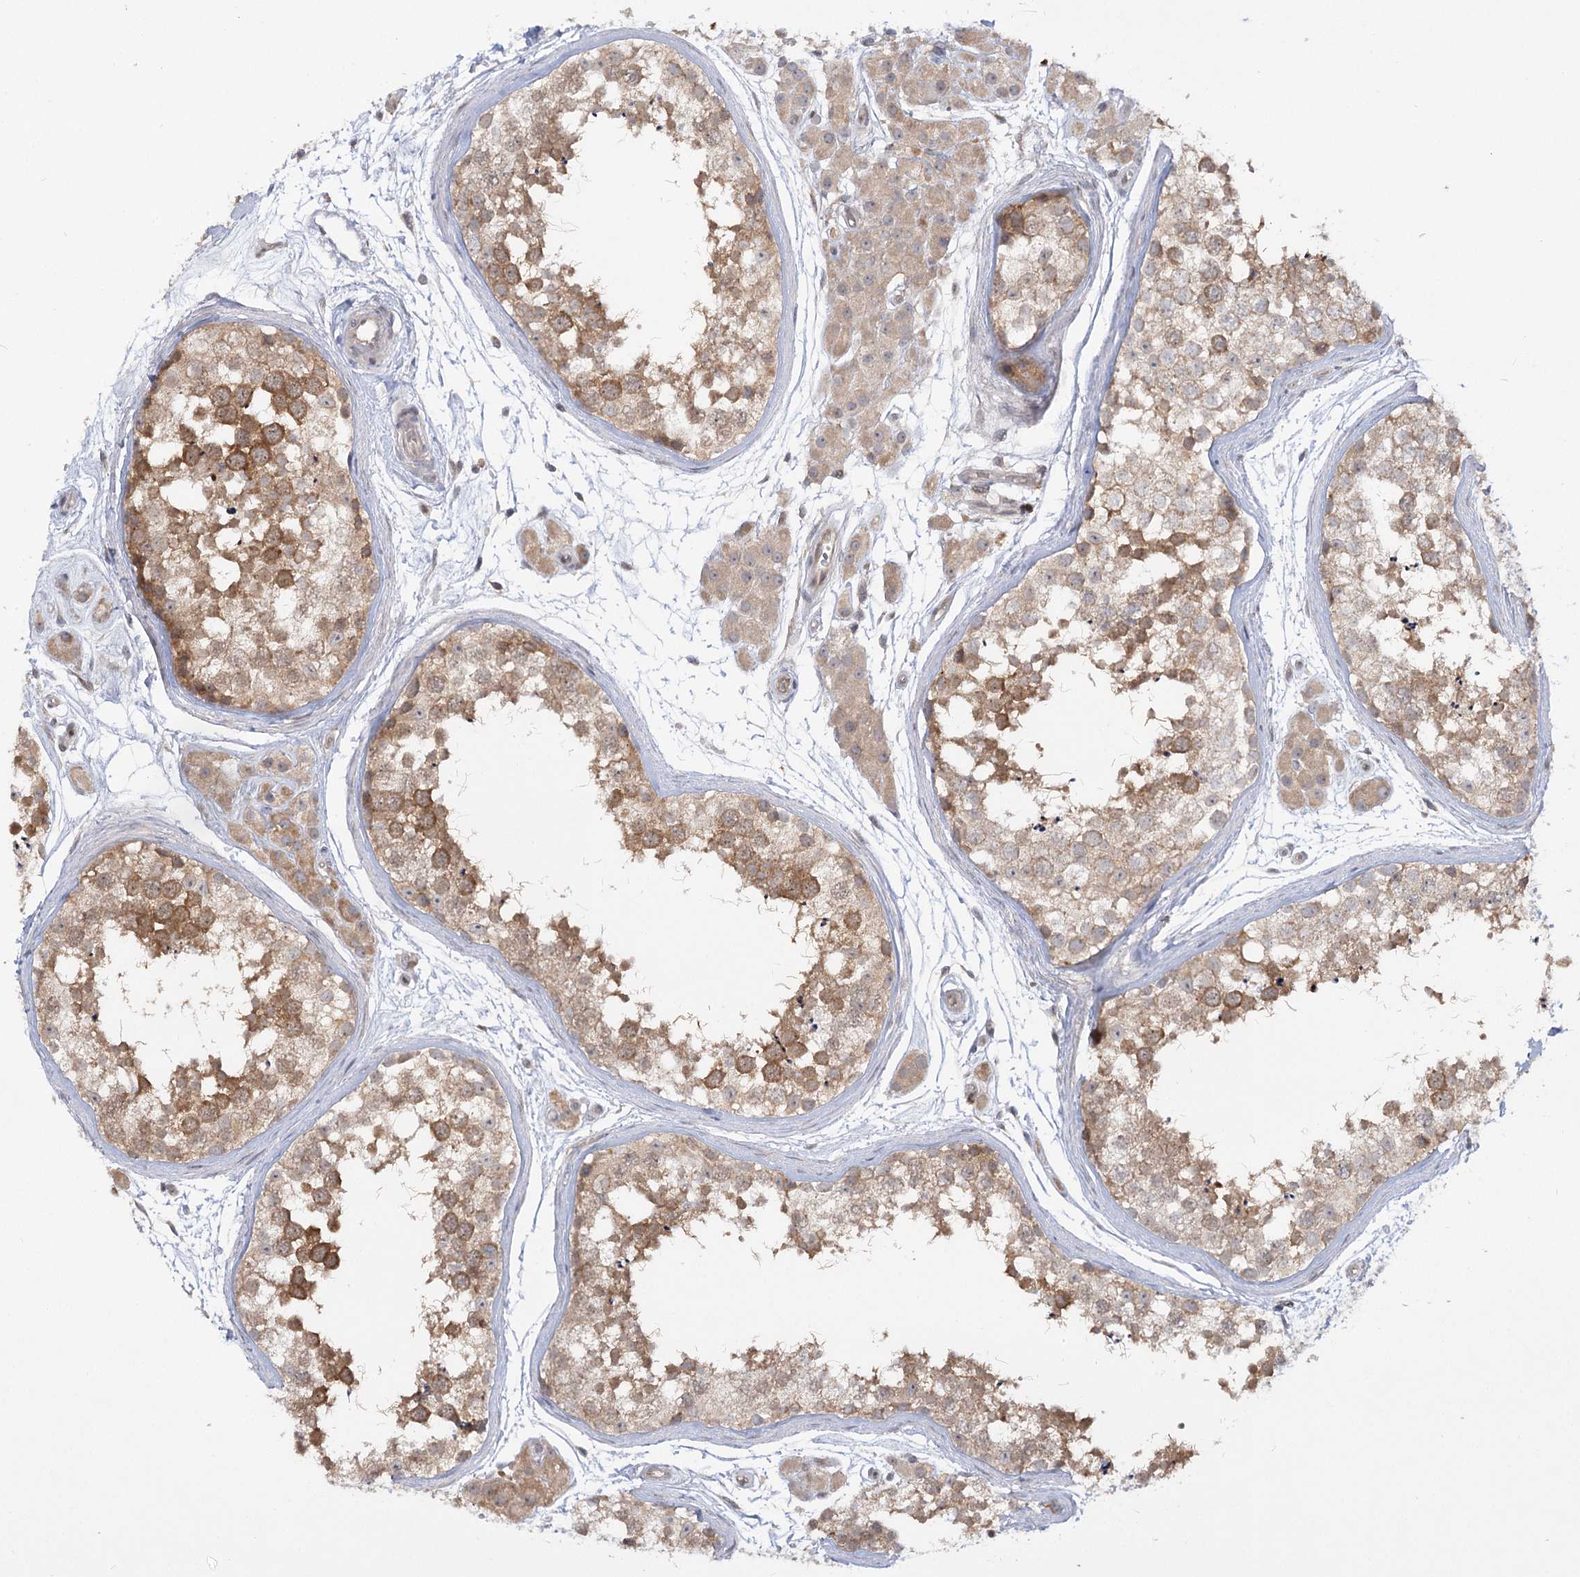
{"staining": {"intensity": "moderate", "quantity": ">75%", "location": "cytoplasmic/membranous"}, "tissue": "testis", "cell_type": "Cells in seminiferous ducts", "image_type": "normal", "snomed": [{"axis": "morphology", "description": "Normal tissue, NOS"}, {"axis": "topography", "description": "Testis"}], "caption": "Testis stained with IHC demonstrates moderate cytoplasmic/membranous staining in about >75% of cells in seminiferous ducts. Nuclei are stained in blue.", "gene": "SYTL1", "patient": {"sex": "male", "age": 56}}